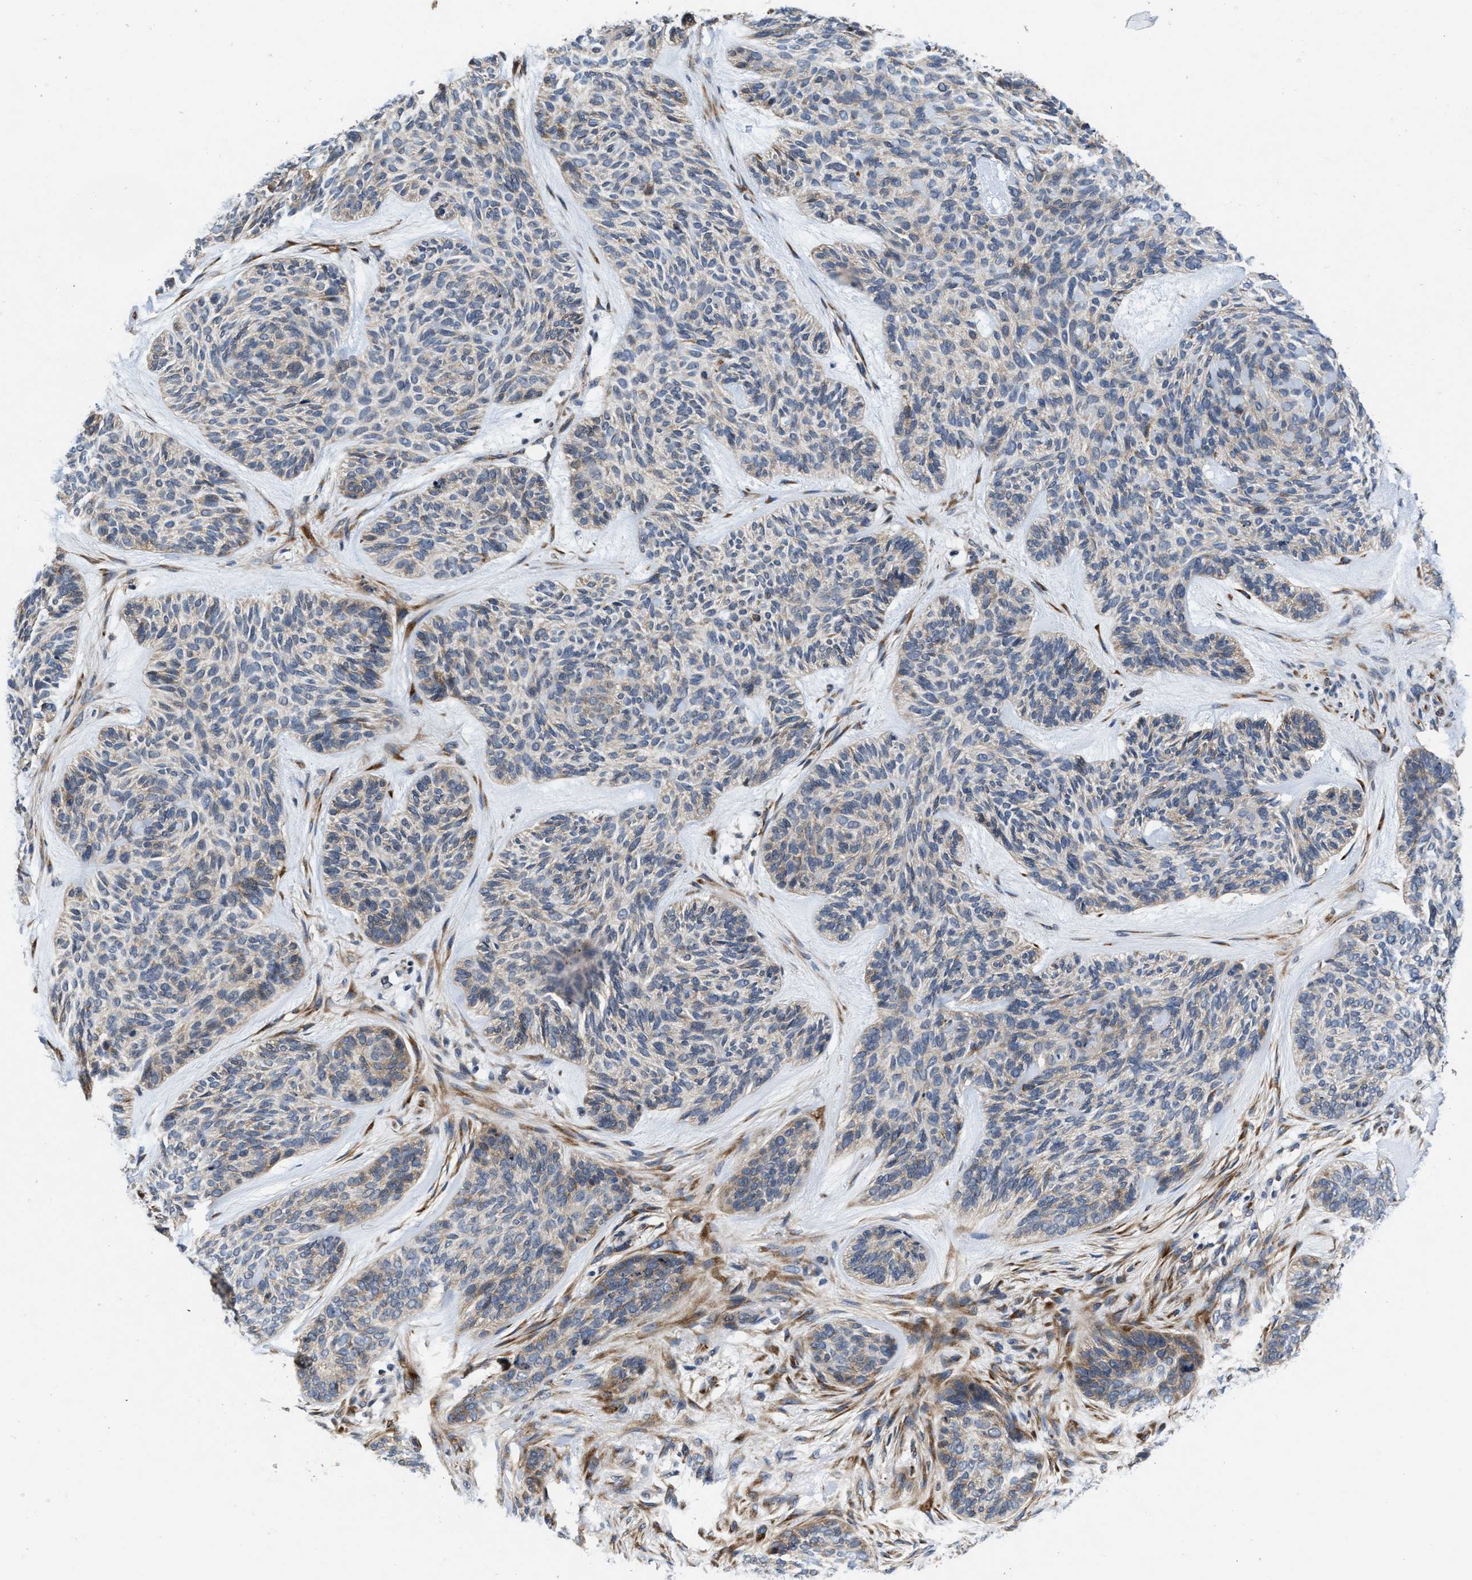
{"staining": {"intensity": "weak", "quantity": "<25%", "location": "cytoplasmic/membranous"}, "tissue": "skin cancer", "cell_type": "Tumor cells", "image_type": "cancer", "snomed": [{"axis": "morphology", "description": "Basal cell carcinoma"}, {"axis": "topography", "description": "Skin"}], "caption": "High magnification brightfield microscopy of basal cell carcinoma (skin) stained with DAB (3,3'-diaminobenzidine) (brown) and counterstained with hematoxylin (blue): tumor cells show no significant expression.", "gene": "SLC12A2", "patient": {"sex": "male", "age": 55}}